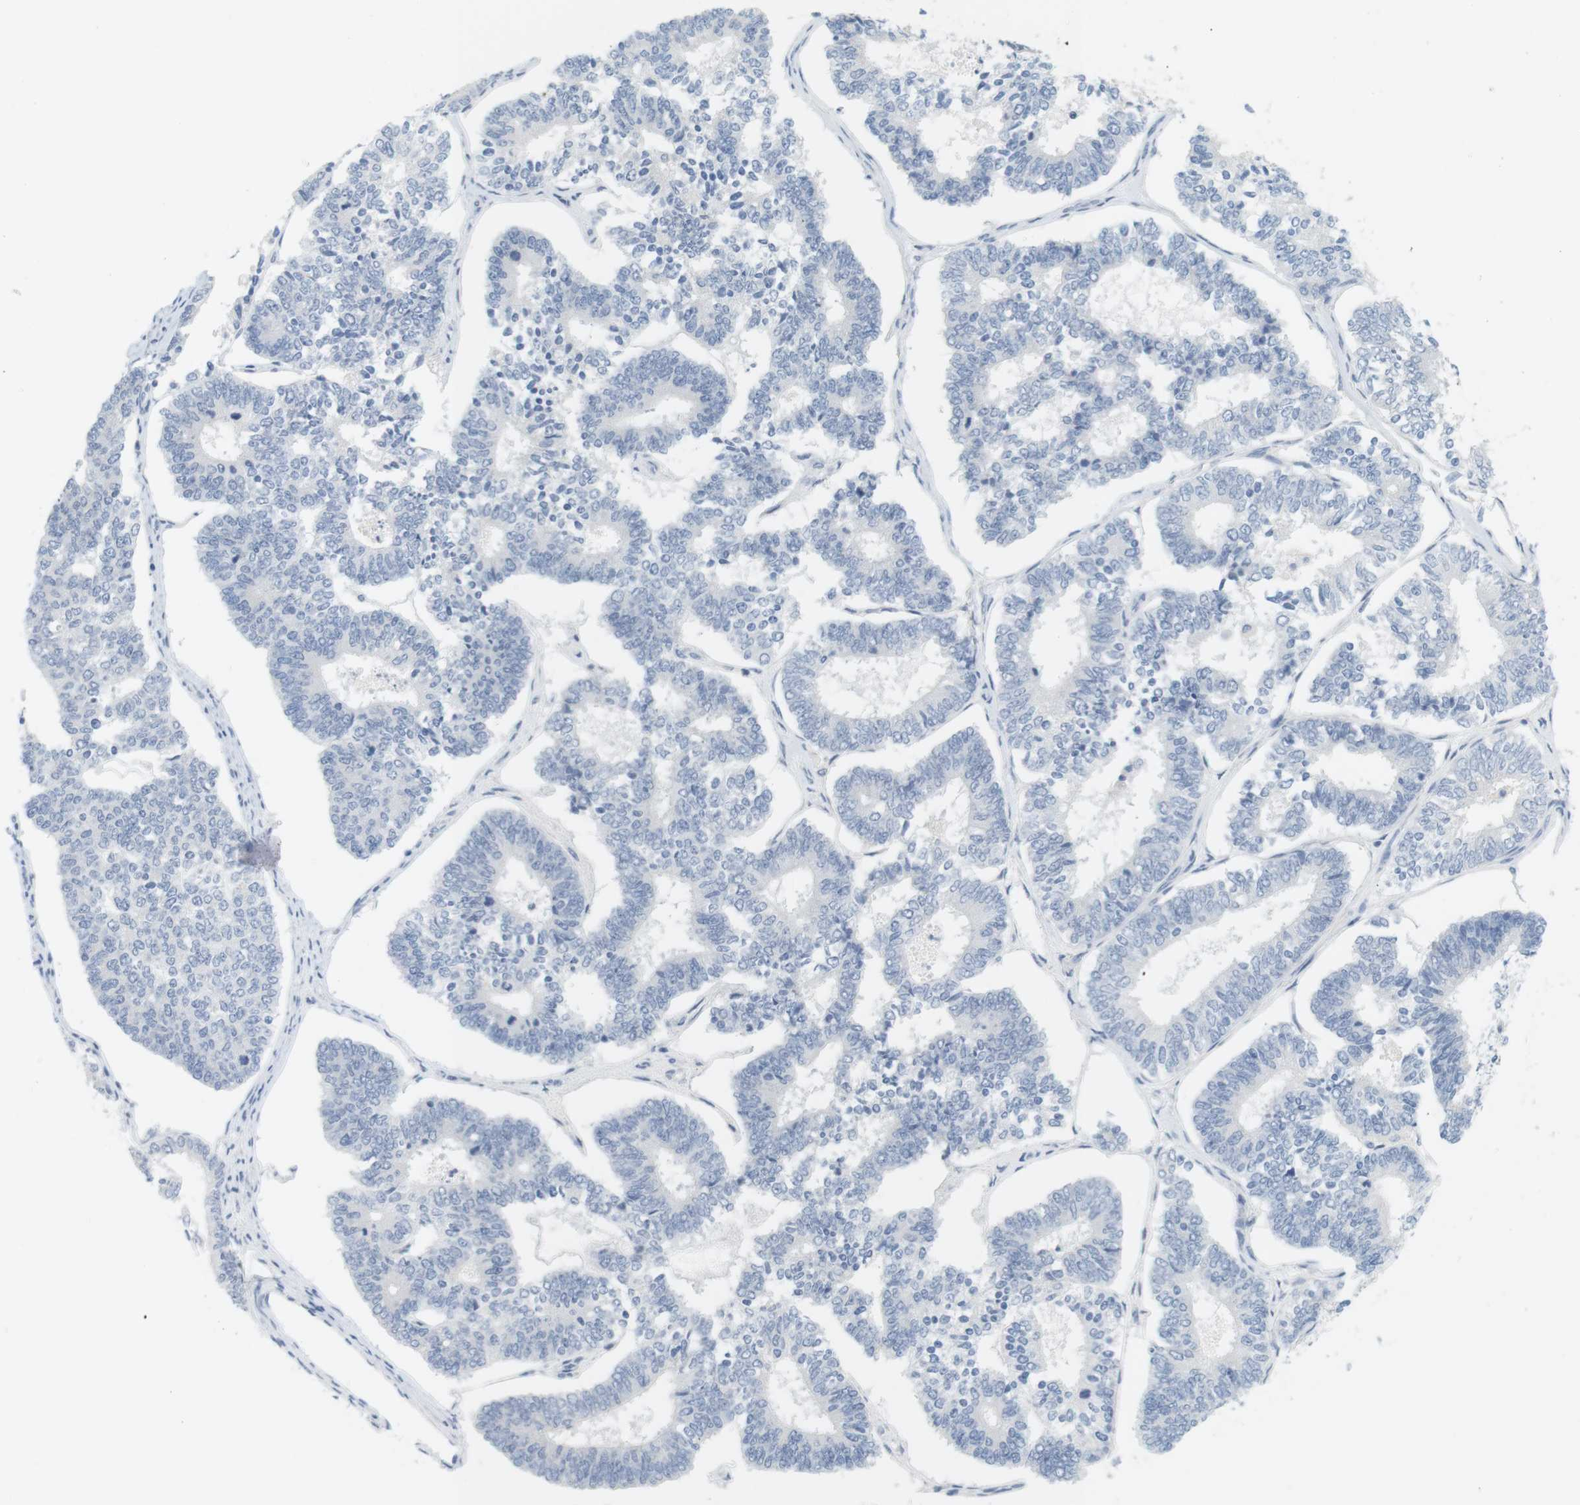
{"staining": {"intensity": "negative", "quantity": "none", "location": "none"}, "tissue": "endometrial cancer", "cell_type": "Tumor cells", "image_type": "cancer", "snomed": [{"axis": "morphology", "description": "Adenocarcinoma, NOS"}, {"axis": "topography", "description": "Endometrium"}], "caption": "Immunohistochemistry photomicrograph of human endometrial cancer (adenocarcinoma) stained for a protein (brown), which demonstrates no expression in tumor cells.", "gene": "OPRM1", "patient": {"sex": "female", "age": 70}}